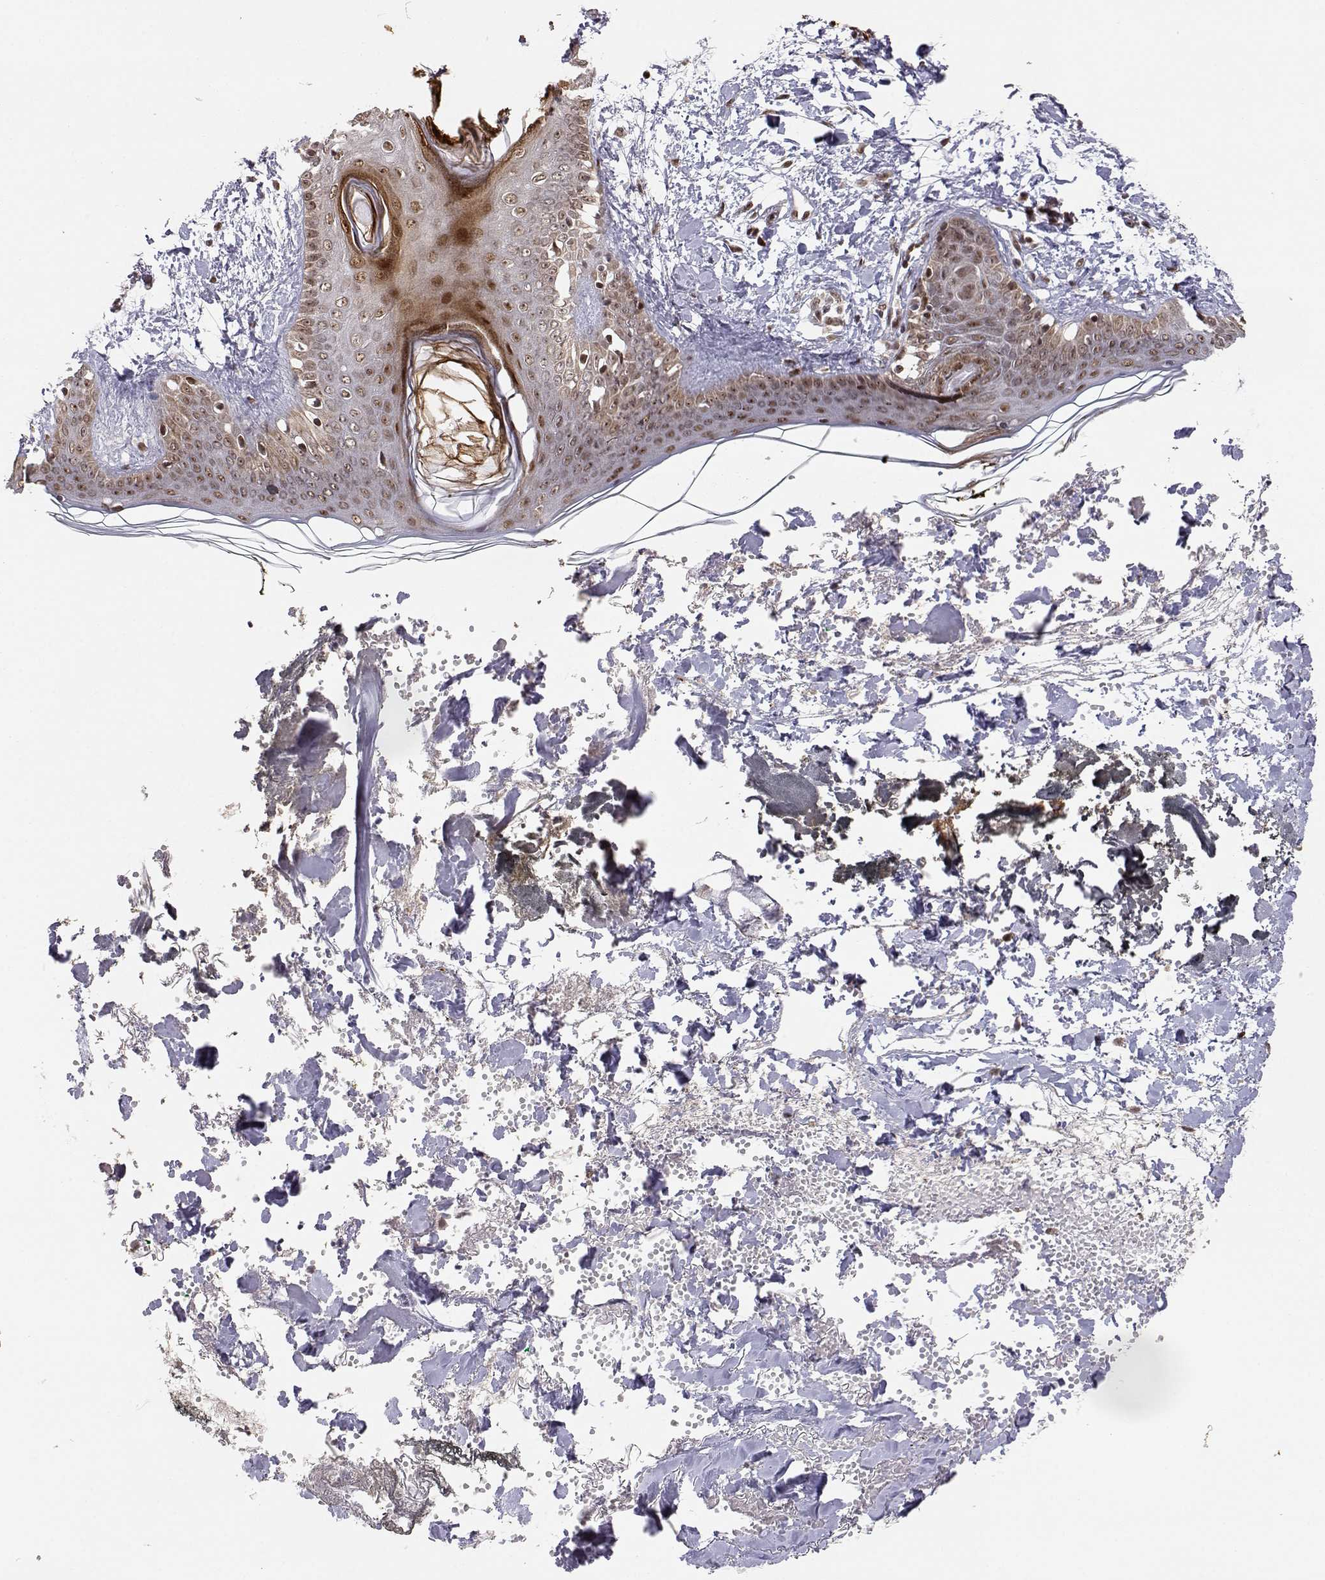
{"staining": {"intensity": "strong", "quantity": ">75%", "location": "cytoplasmic/membranous,nuclear"}, "tissue": "skin", "cell_type": "Fibroblasts", "image_type": "normal", "snomed": [{"axis": "morphology", "description": "Normal tissue, NOS"}, {"axis": "topography", "description": "Skin"}], "caption": "Immunohistochemistry (DAB) staining of unremarkable human skin shows strong cytoplasmic/membranous,nuclear protein positivity in about >75% of fibroblasts.", "gene": "BRCA1", "patient": {"sex": "female", "age": 34}}